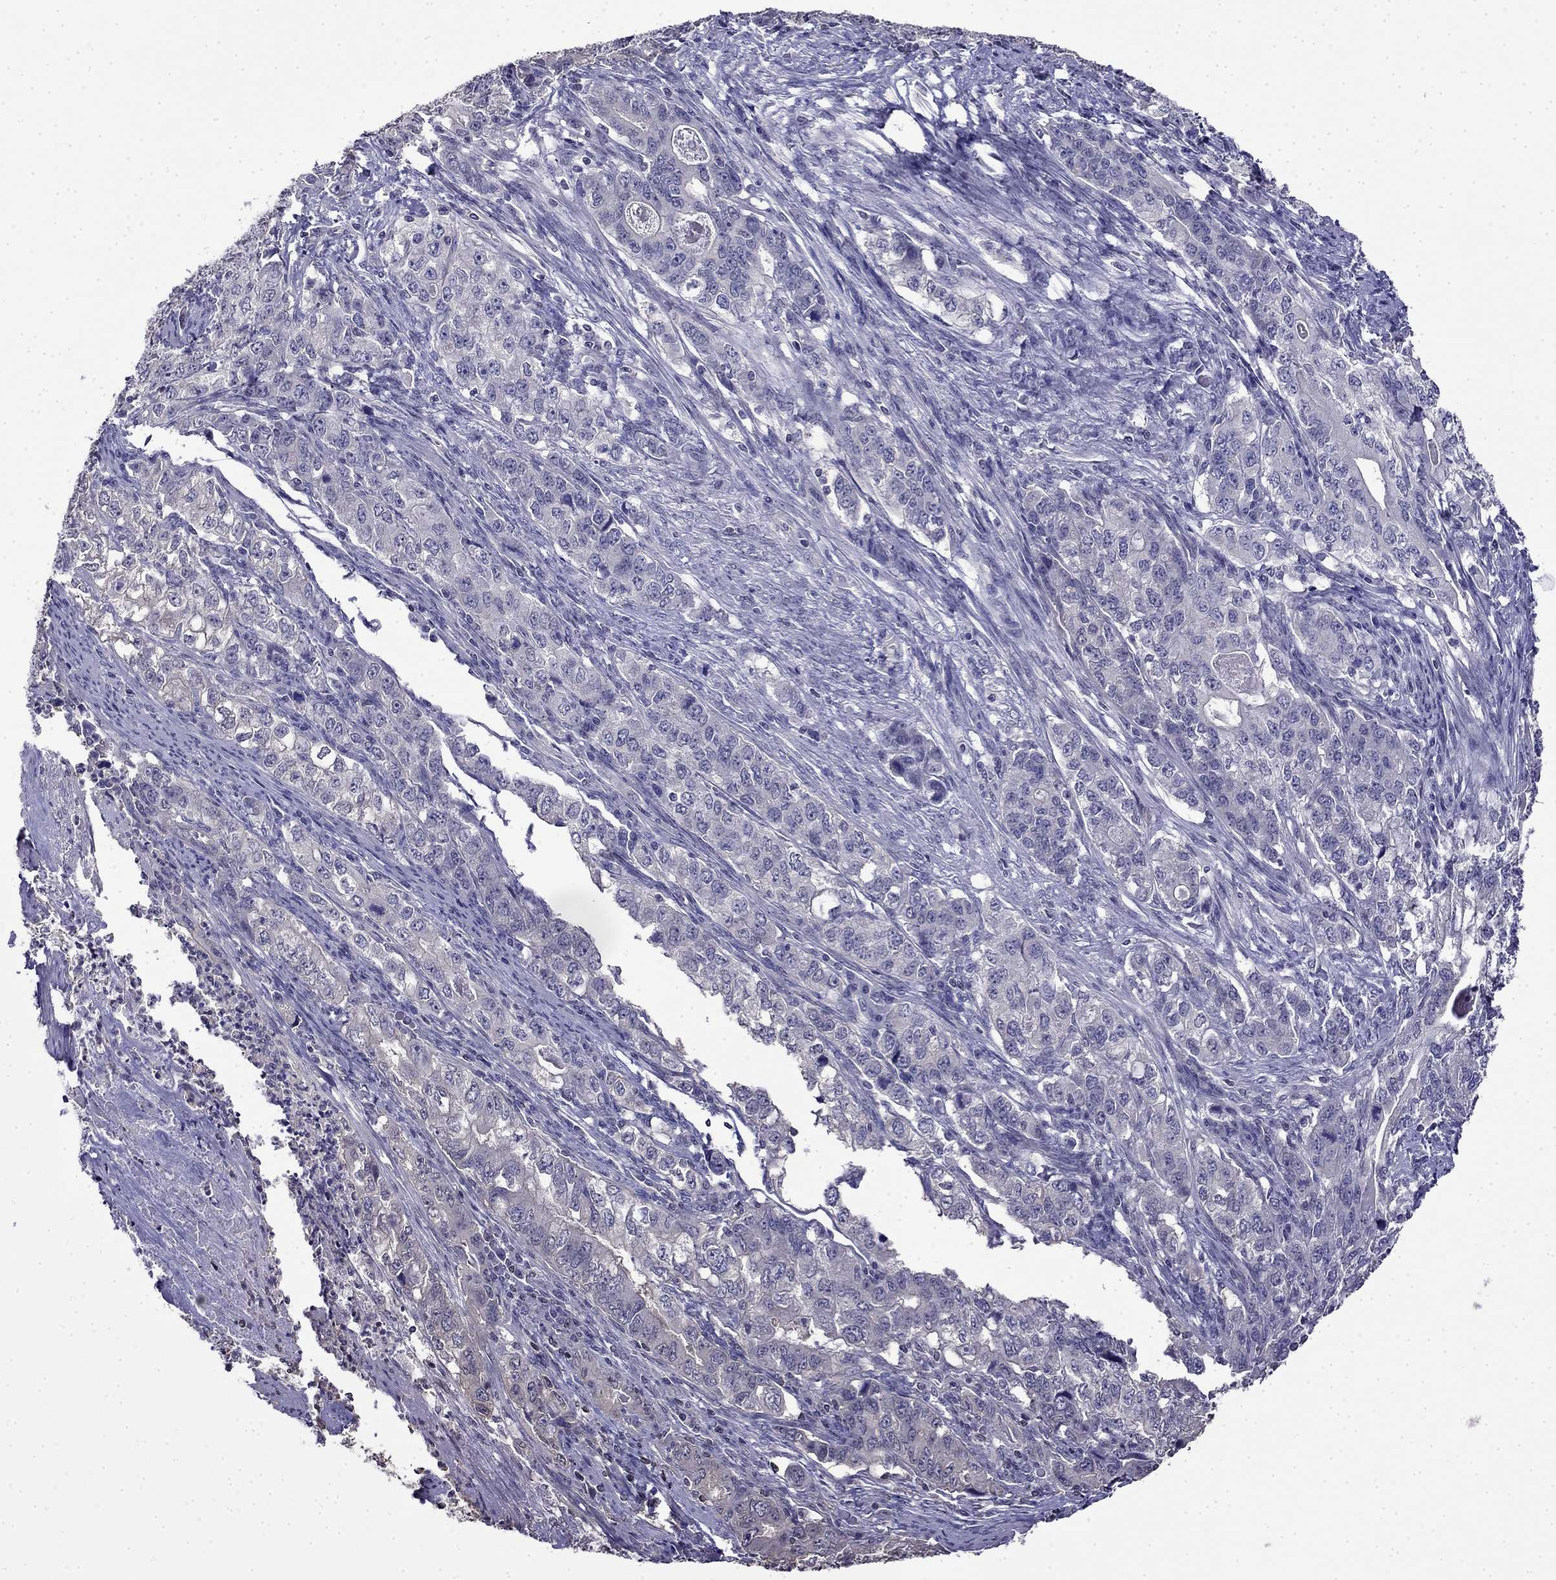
{"staining": {"intensity": "negative", "quantity": "none", "location": "none"}, "tissue": "stomach cancer", "cell_type": "Tumor cells", "image_type": "cancer", "snomed": [{"axis": "morphology", "description": "Adenocarcinoma, NOS"}, {"axis": "topography", "description": "Stomach, lower"}], "caption": "Tumor cells are negative for brown protein staining in stomach adenocarcinoma. (DAB immunohistochemistry visualized using brightfield microscopy, high magnification).", "gene": "GUCA1B", "patient": {"sex": "female", "age": 72}}